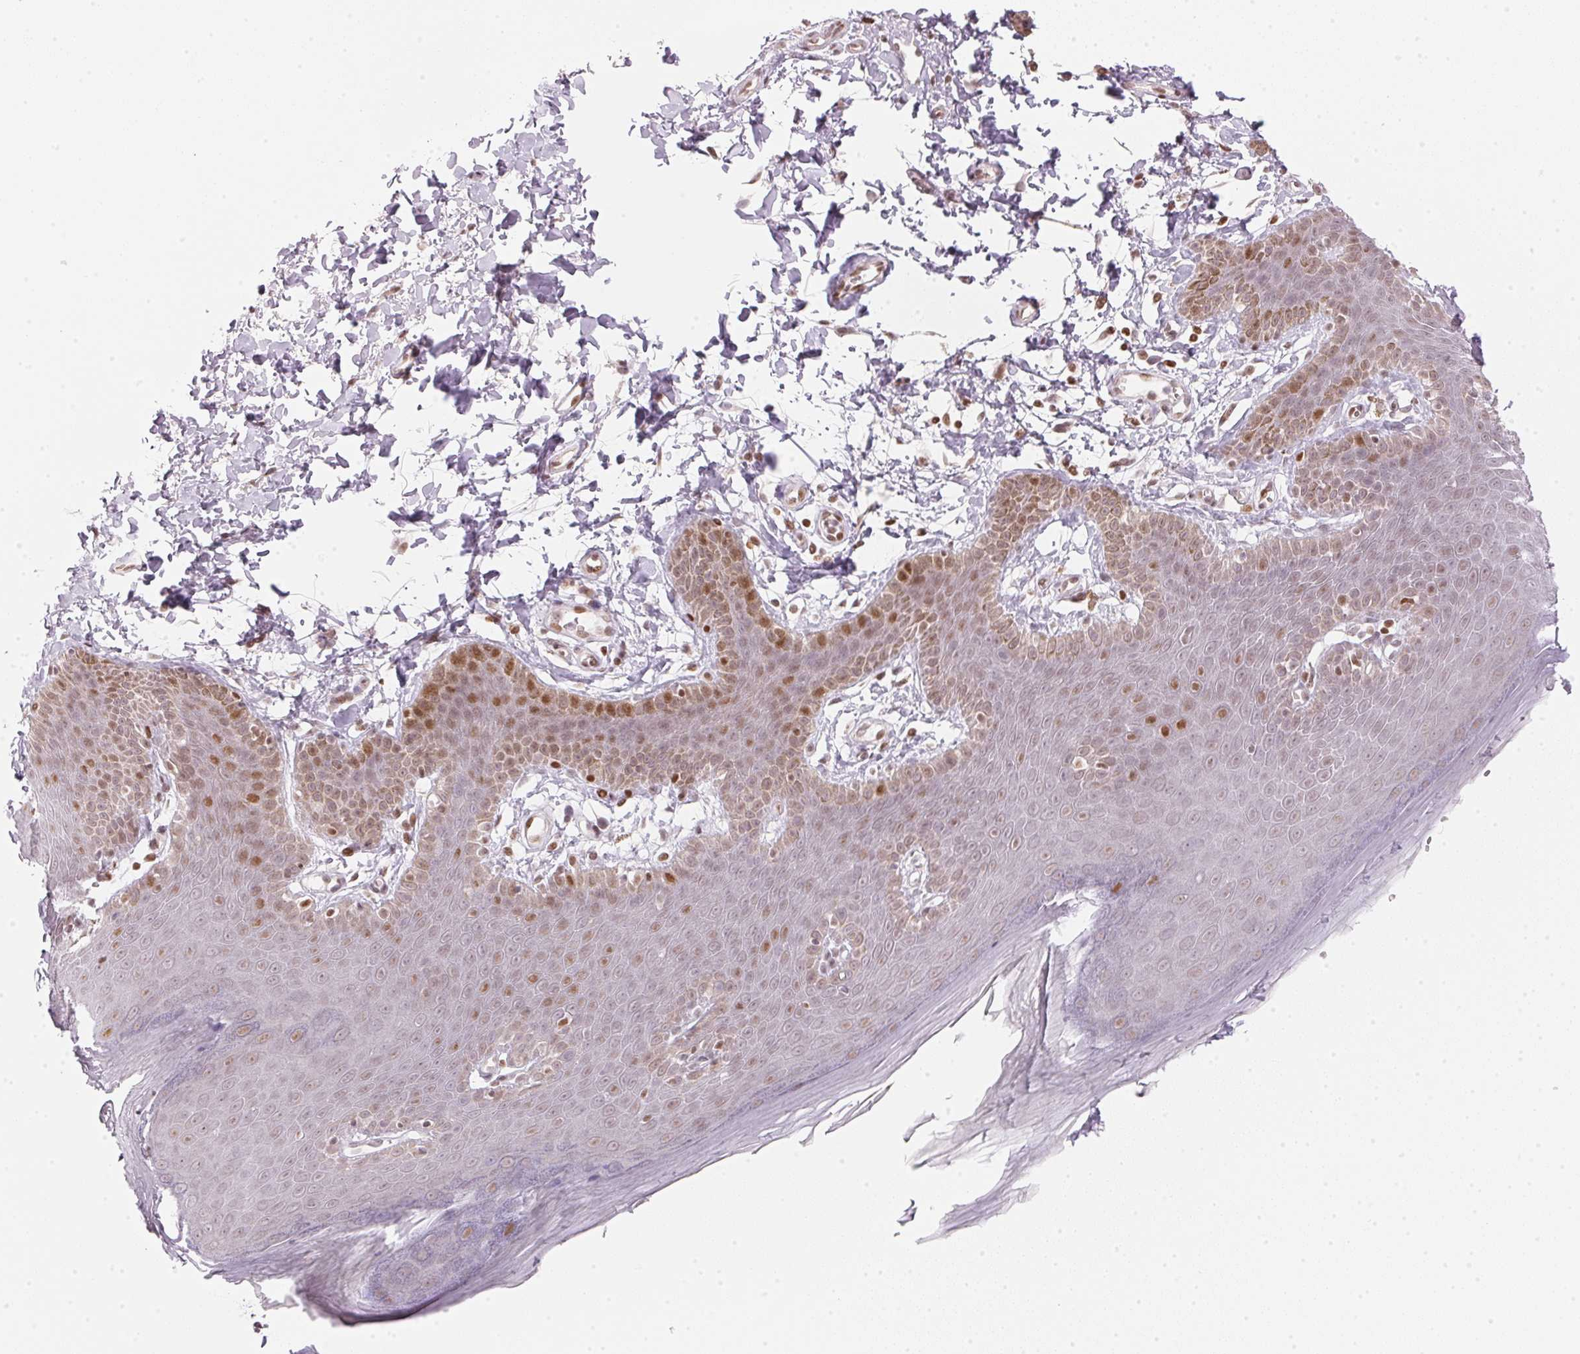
{"staining": {"intensity": "moderate", "quantity": "25%-75%", "location": "nuclear"}, "tissue": "skin", "cell_type": "Epidermal cells", "image_type": "normal", "snomed": [{"axis": "morphology", "description": "Normal tissue, NOS"}, {"axis": "topography", "description": "Anal"}], "caption": "Moderate nuclear staining is appreciated in about 25%-75% of epidermal cells in unremarkable skin. The protein is stained brown, and the nuclei are stained in blue (DAB IHC with brightfield microscopy, high magnification).", "gene": "KAT6A", "patient": {"sex": "male", "age": 53}}